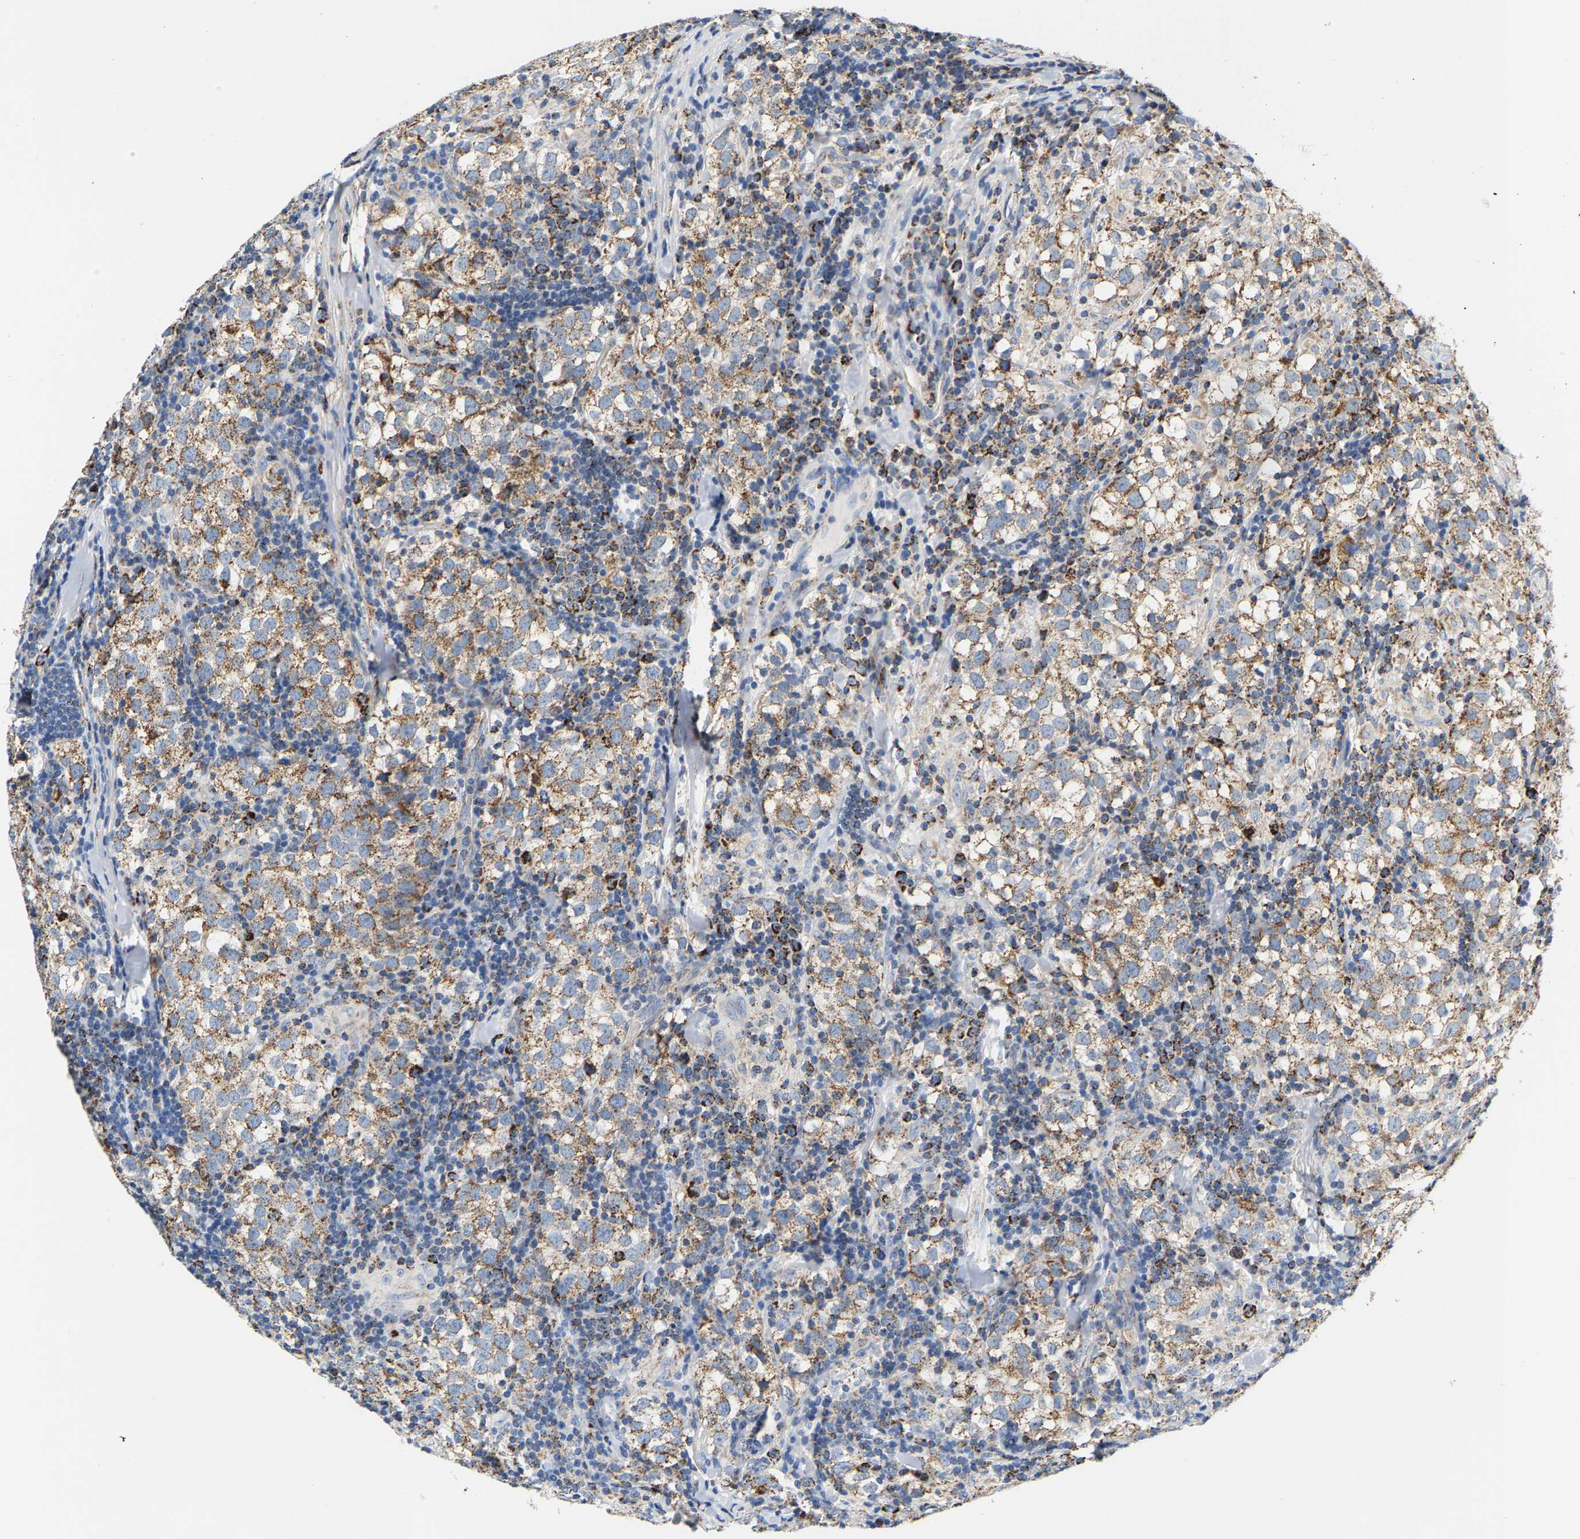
{"staining": {"intensity": "moderate", "quantity": ">75%", "location": "cytoplasmic/membranous"}, "tissue": "testis cancer", "cell_type": "Tumor cells", "image_type": "cancer", "snomed": [{"axis": "morphology", "description": "Seminoma, NOS"}, {"axis": "morphology", "description": "Carcinoma, Embryonal, NOS"}, {"axis": "topography", "description": "Testis"}], "caption": "Moderate cytoplasmic/membranous positivity for a protein is seen in about >75% of tumor cells of testis cancer (embryonal carcinoma) using immunohistochemistry.", "gene": "SHMT2", "patient": {"sex": "male", "age": 36}}